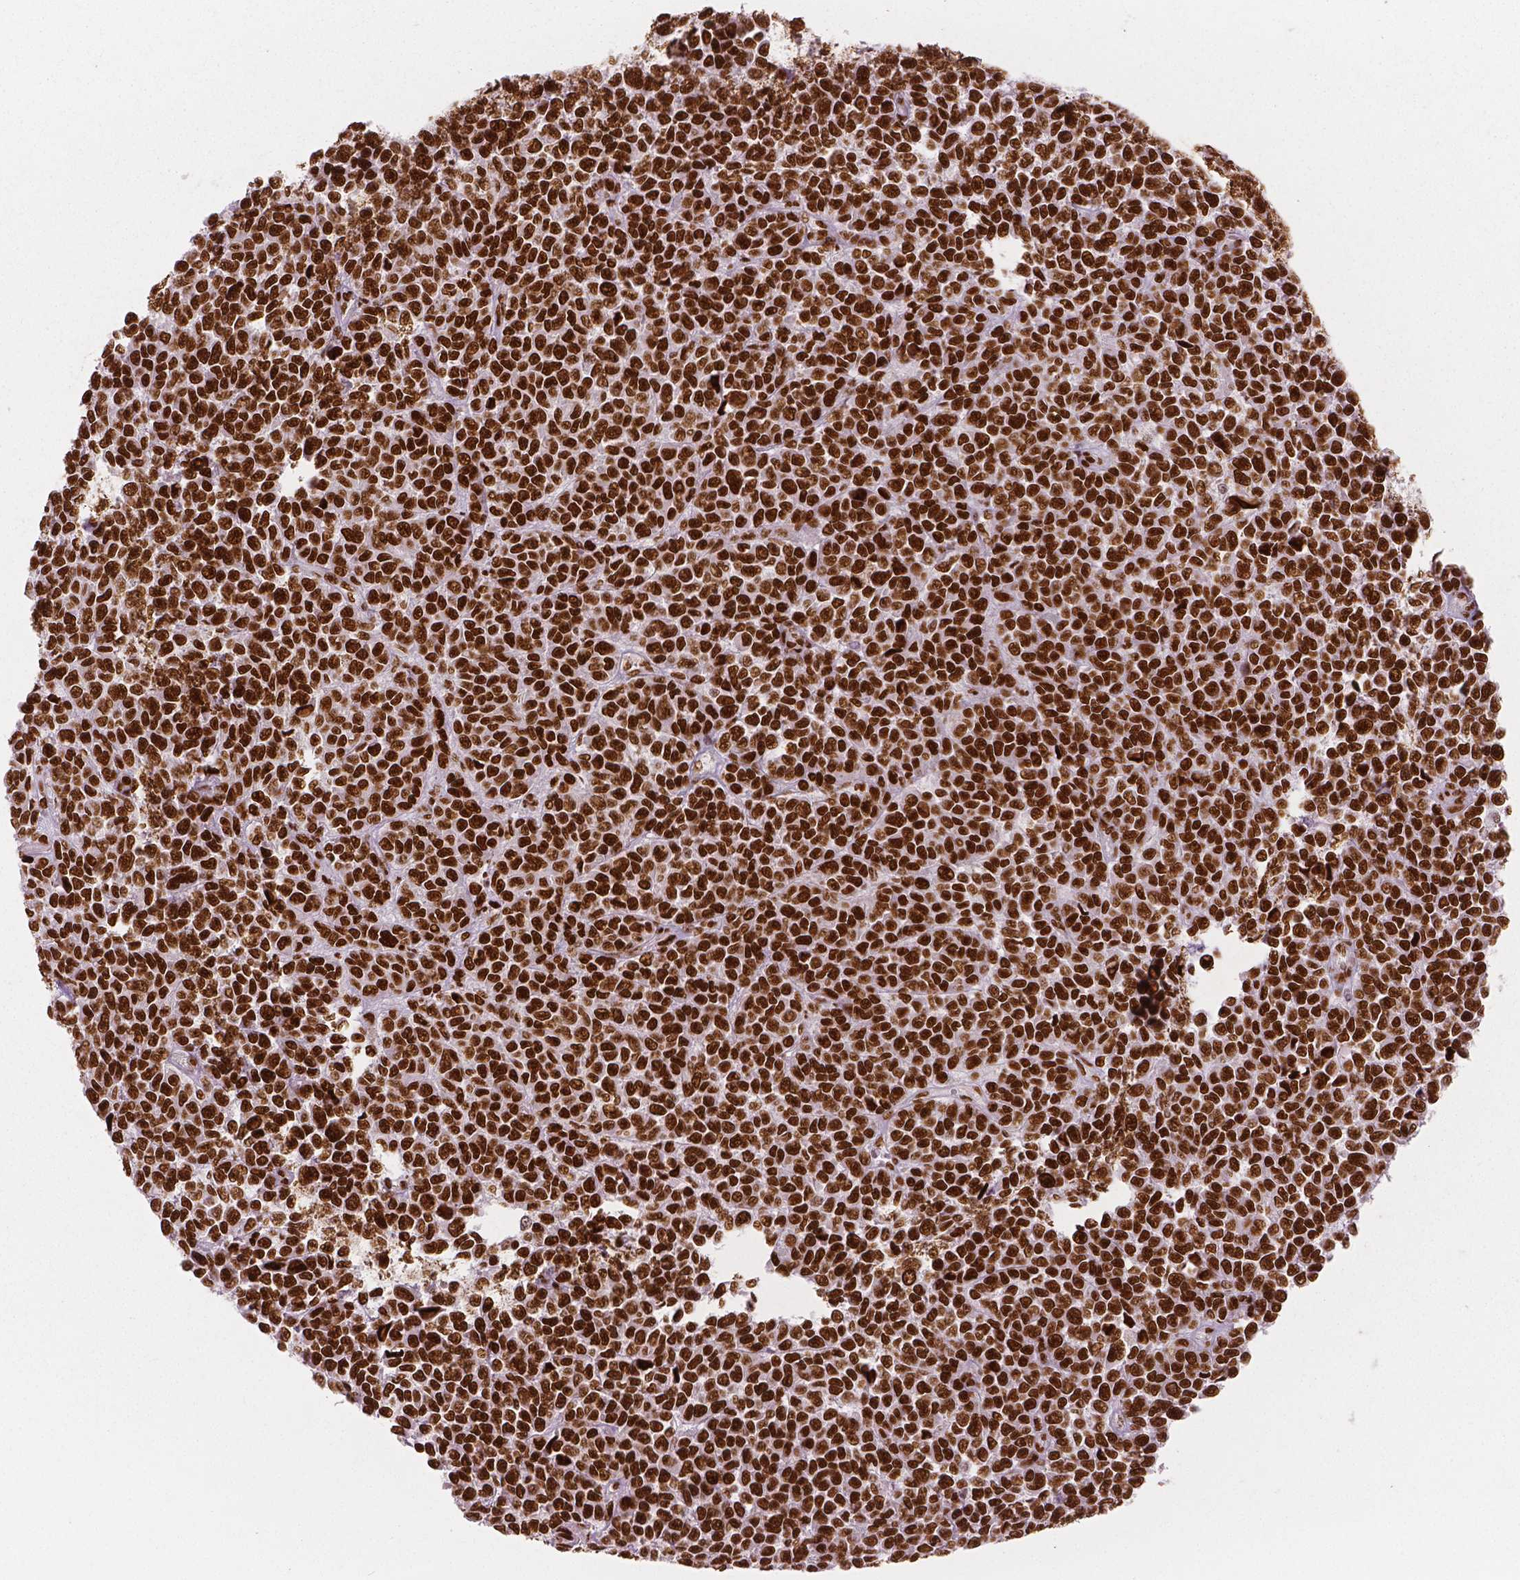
{"staining": {"intensity": "strong", "quantity": ">75%", "location": "nuclear"}, "tissue": "melanoma", "cell_type": "Tumor cells", "image_type": "cancer", "snomed": [{"axis": "morphology", "description": "Malignant melanoma, NOS"}, {"axis": "topography", "description": "Skin"}], "caption": "This photomicrograph shows immunohistochemistry staining of malignant melanoma, with high strong nuclear staining in about >75% of tumor cells.", "gene": "BRD4", "patient": {"sex": "female", "age": 95}}